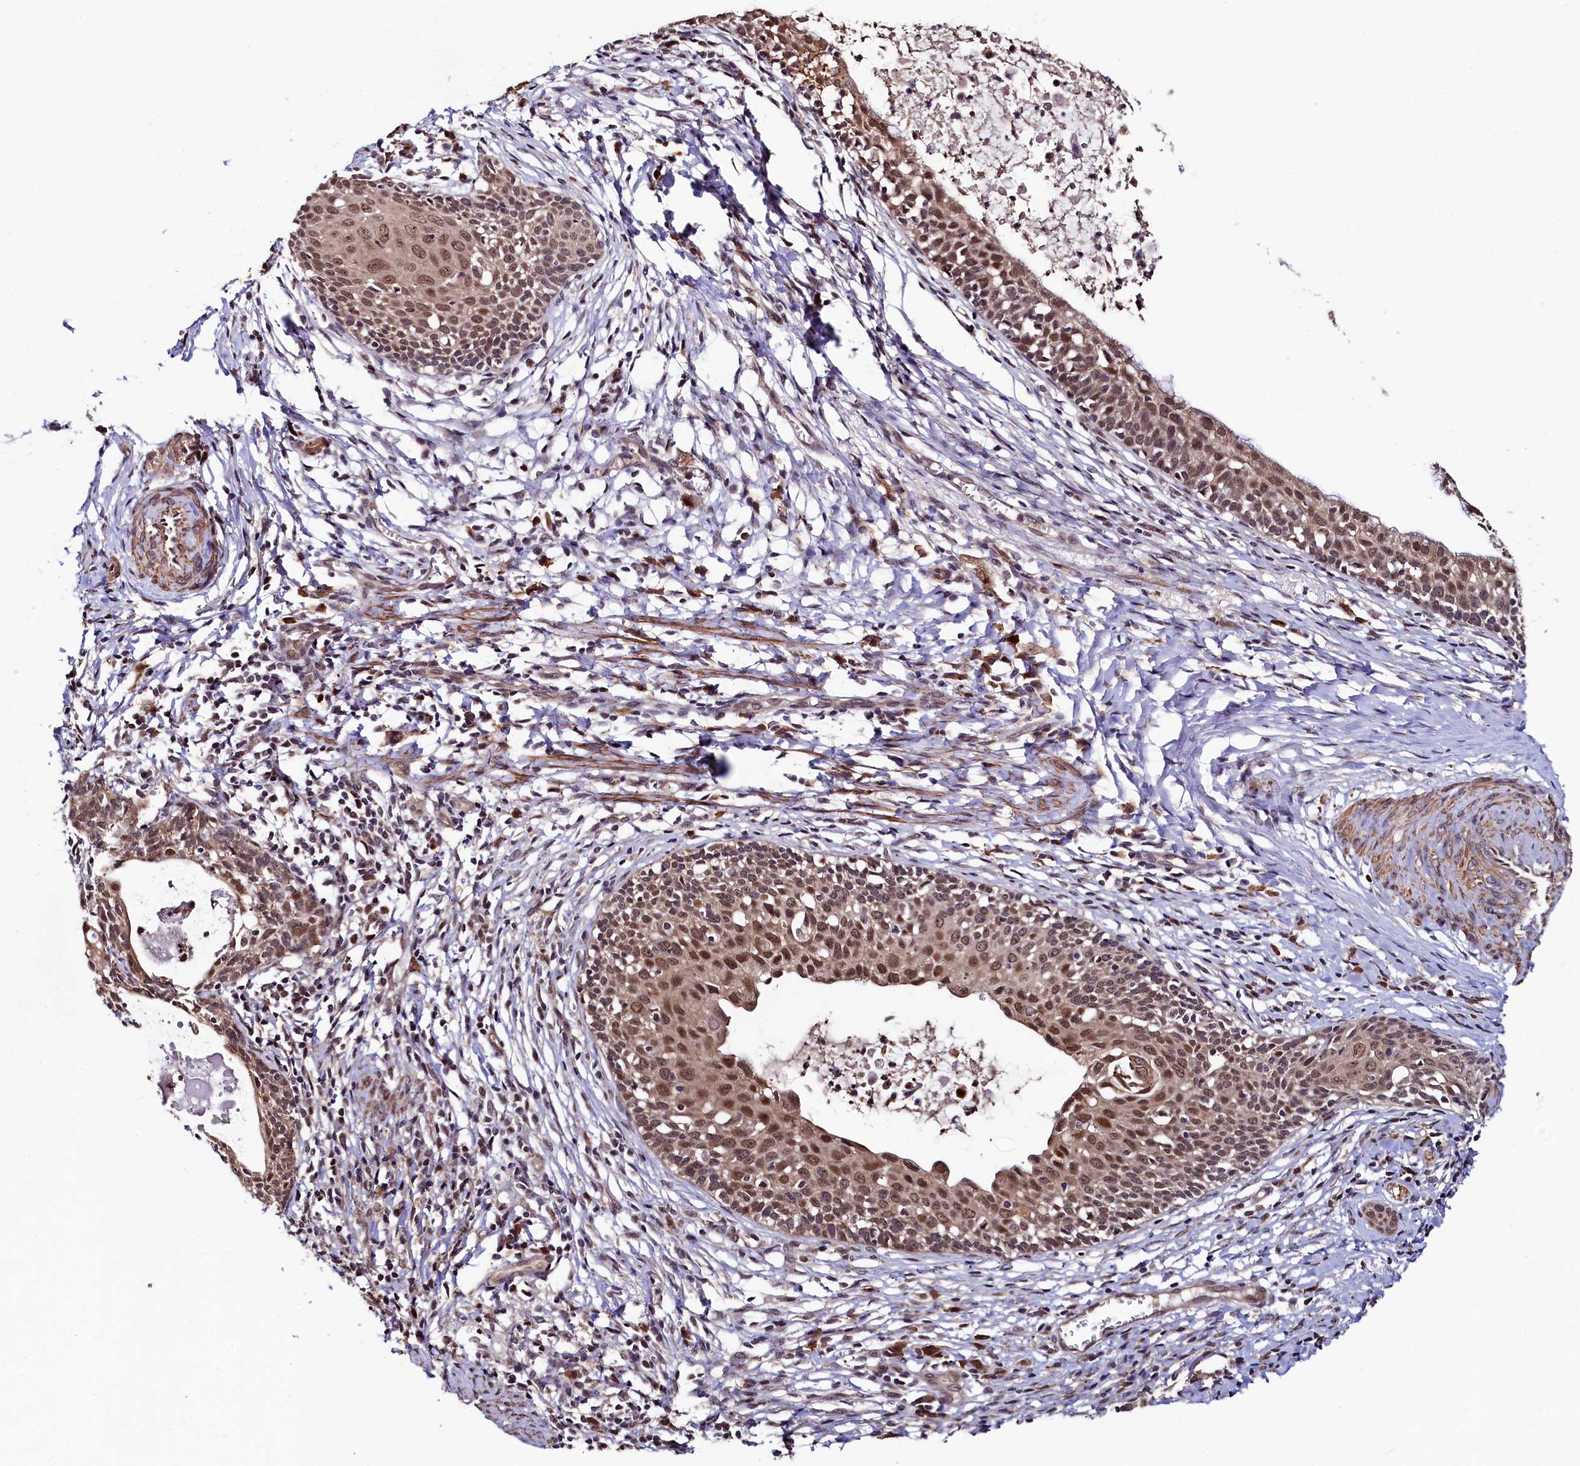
{"staining": {"intensity": "moderate", "quantity": ">75%", "location": "cytoplasmic/membranous,nuclear"}, "tissue": "cervical cancer", "cell_type": "Tumor cells", "image_type": "cancer", "snomed": [{"axis": "morphology", "description": "Squamous cell carcinoma, NOS"}, {"axis": "topography", "description": "Cervix"}], "caption": "Cervical cancer (squamous cell carcinoma) stained with DAB immunohistochemistry (IHC) reveals medium levels of moderate cytoplasmic/membranous and nuclear positivity in about >75% of tumor cells. The staining was performed using DAB, with brown indicating positive protein expression. Nuclei are stained blue with hematoxylin.", "gene": "LEO1", "patient": {"sex": "female", "age": 52}}